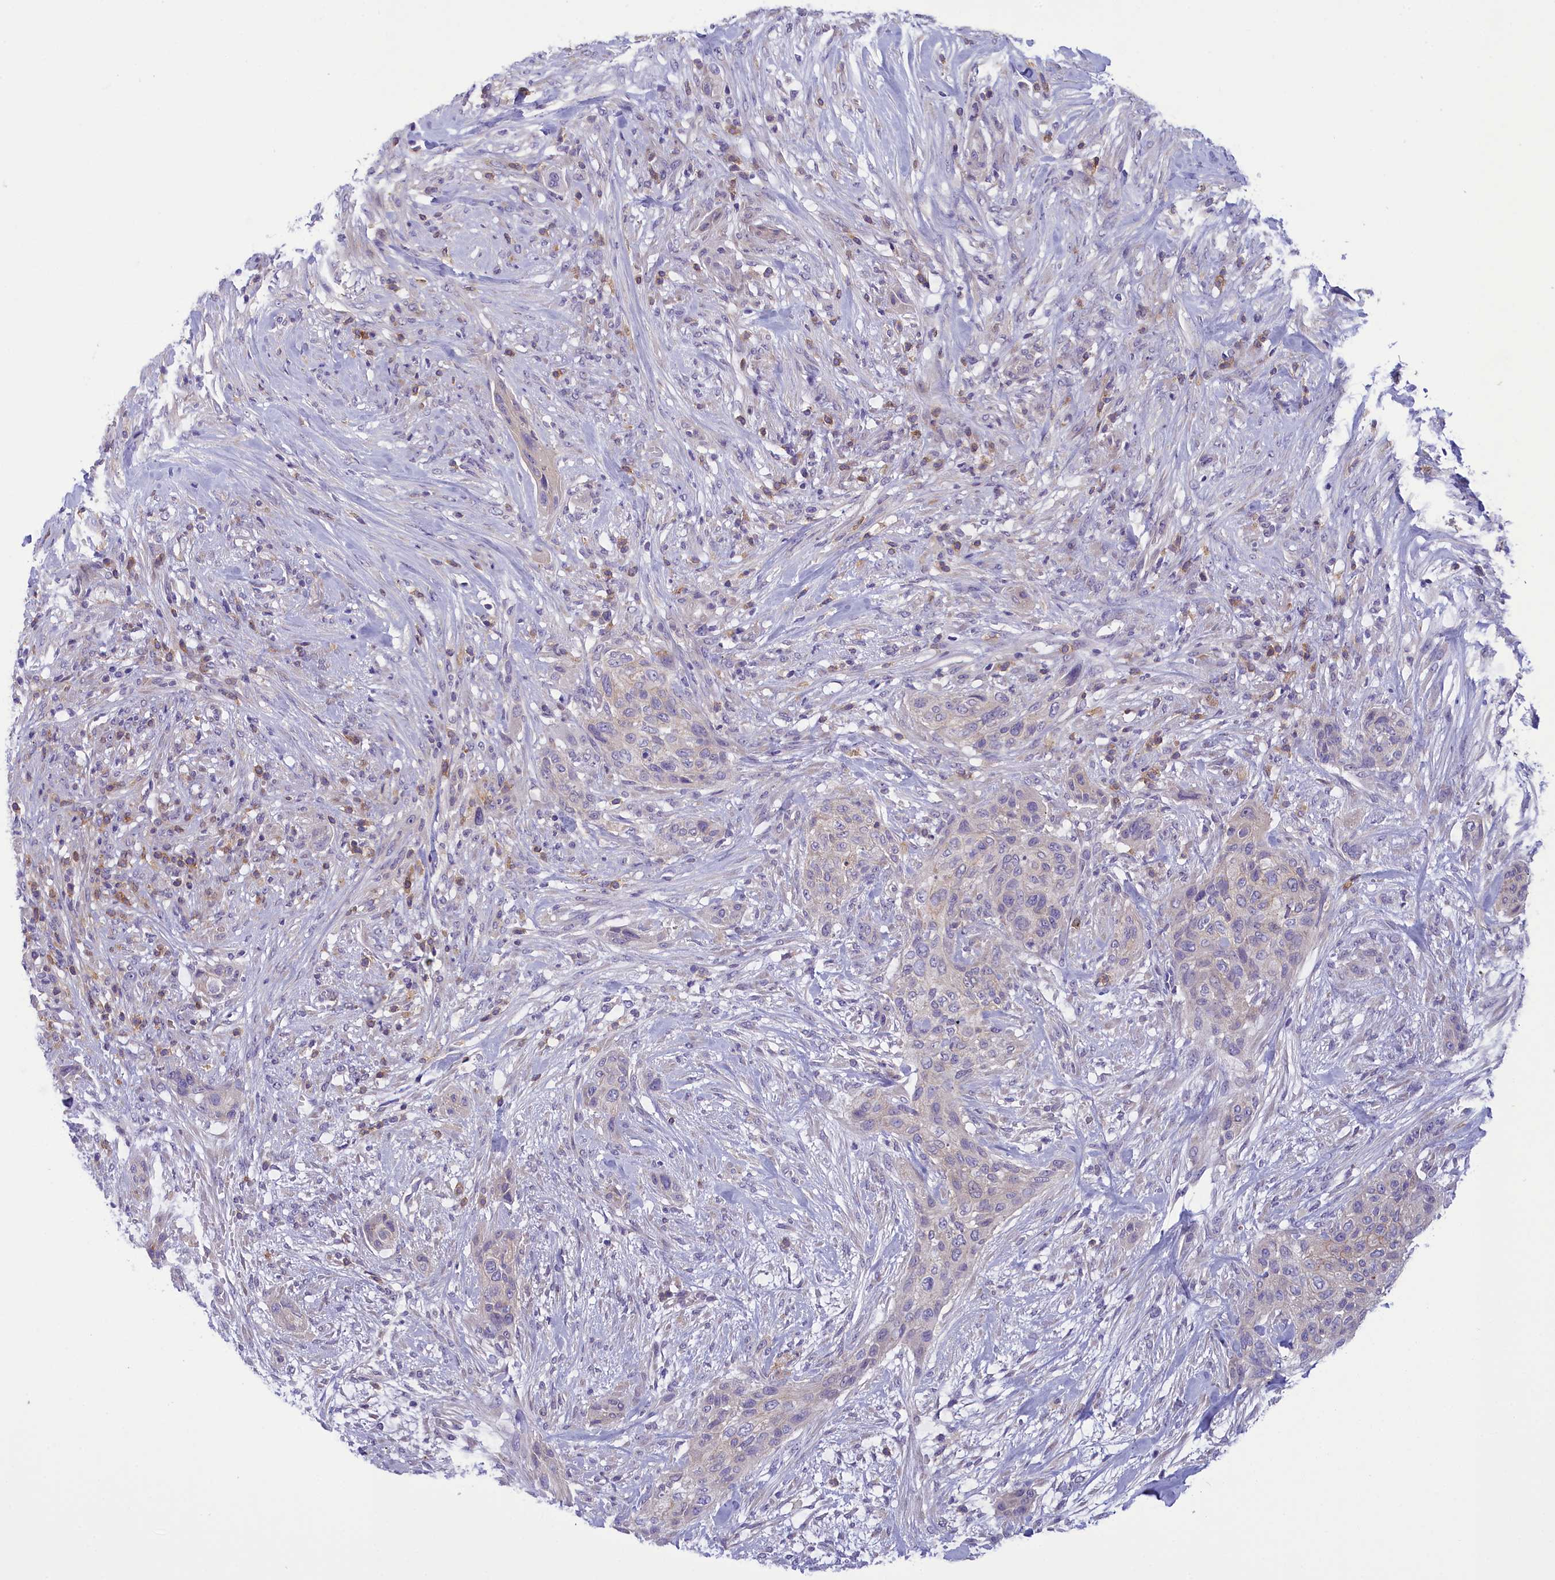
{"staining": {"intensity": "negative", "quantity": "none", "location": "none"}, "tissue": "urothelial cancer", "cell_type": "Tumor cells", "image_type": "cancer", "snomed": [{"axis": "morphology", "description": "Urothelial carcinoma, High grade"}, {"axis": "topography", "description": "Urinary bladder"}], "caption": "This is an immunohistochemistry photomicrograph of human high-grade urothelial carcinoma. There is no staining in tumor cells.", "gene": "CORO2A", "patient": {"sex": "male", "age": 35}}